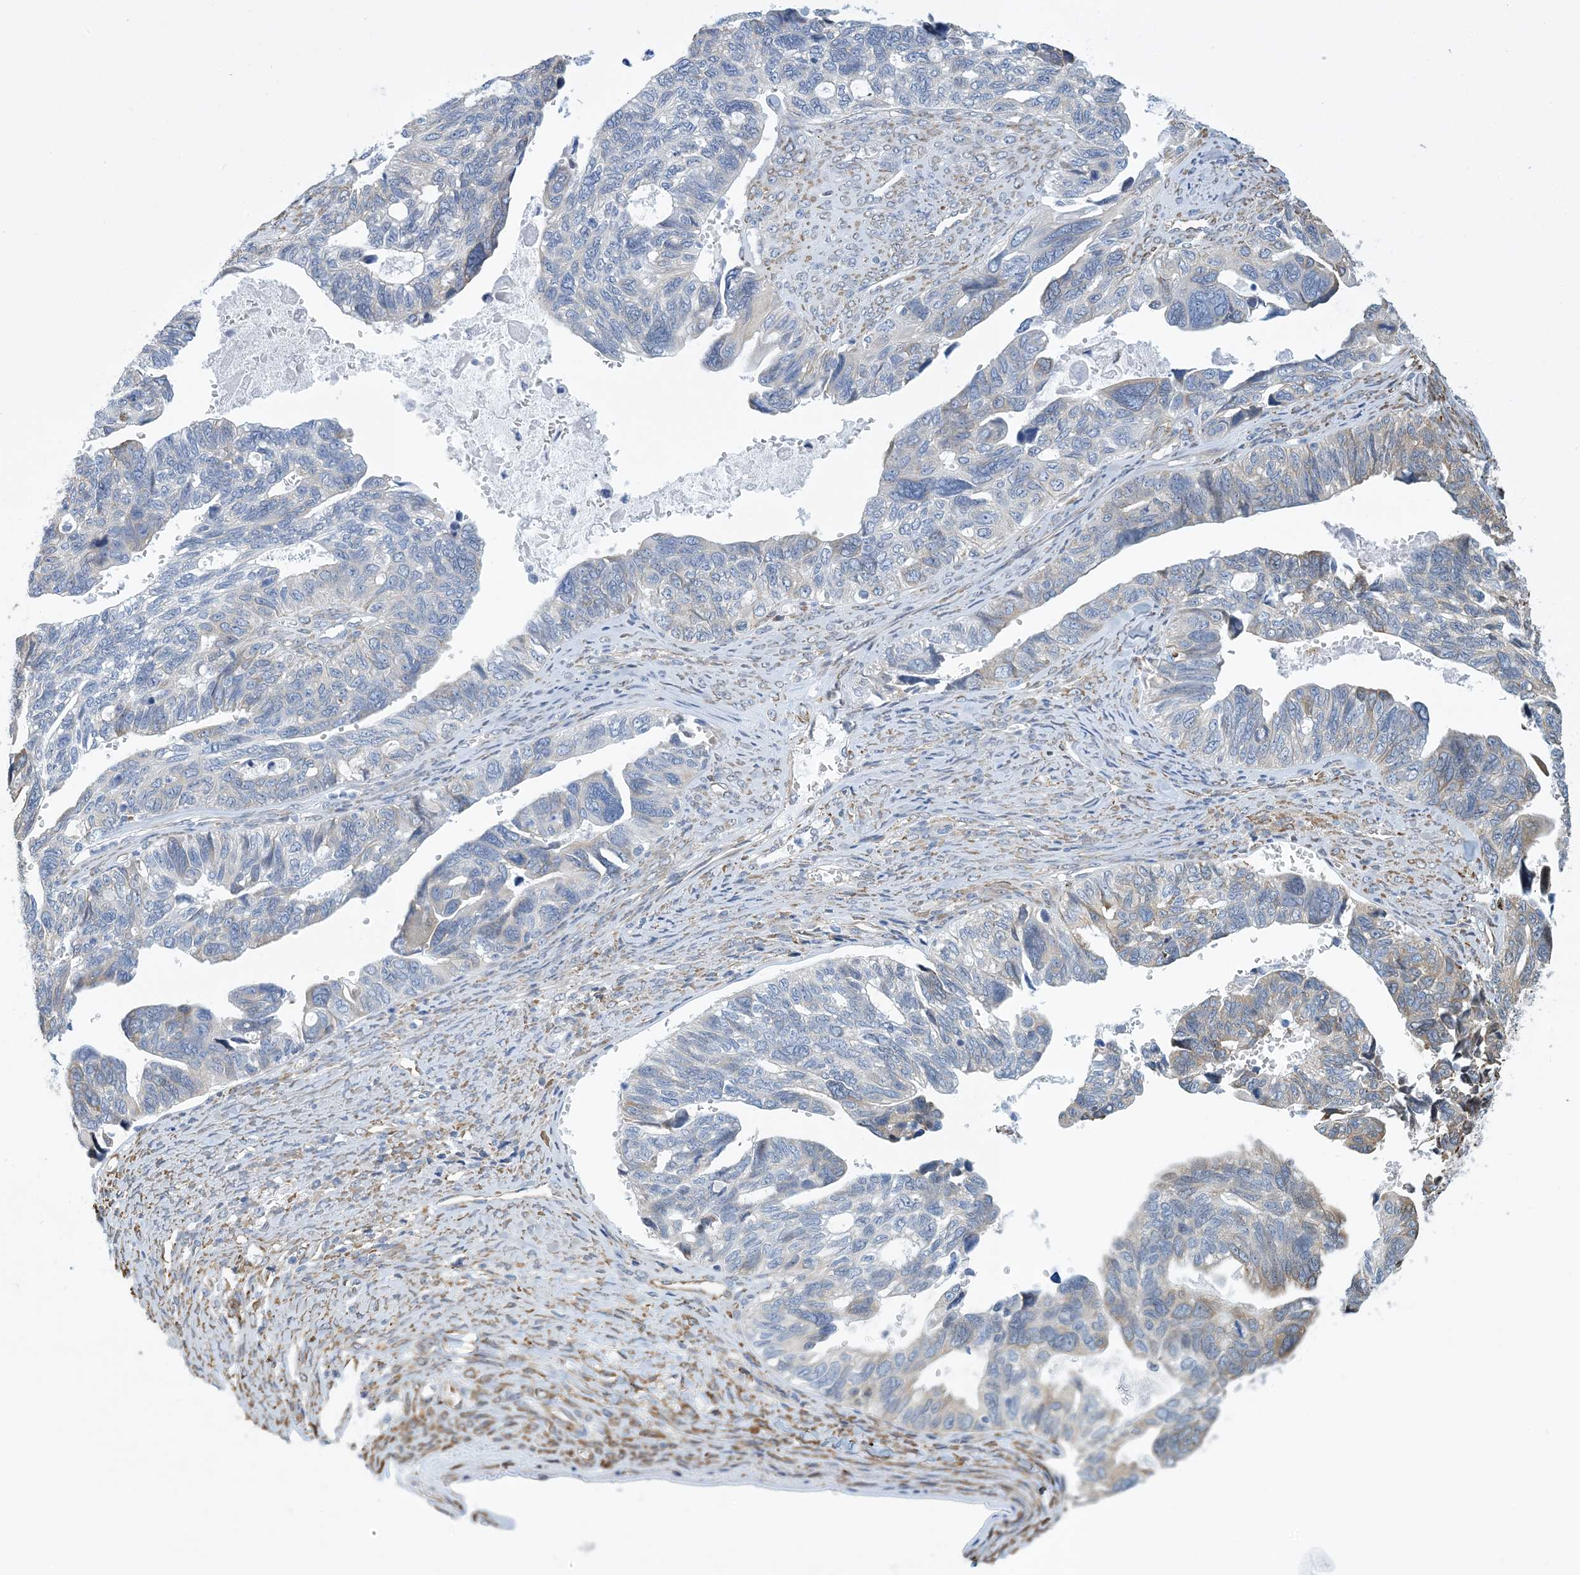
{"staining": {"intensity": "weak", "quantity": "<25%", "location": "cytoplasmic/membranous"}, "tissue": "ovarian cancer", "cell_type": "Tumor cells", "image_type": "cancer", "snomed": [{"axis": "morphology", "description": "Cystadenocarcinoma, serous, NOS"}, {"axis": "topography", "description": "Ovary"}], "caption": "The IHC photomicrograph has no significant positivity in tumor cells of ovarian cancer tissue.", "gene": "CCDC14", "patient": {"sex": "female", "age": 79}}